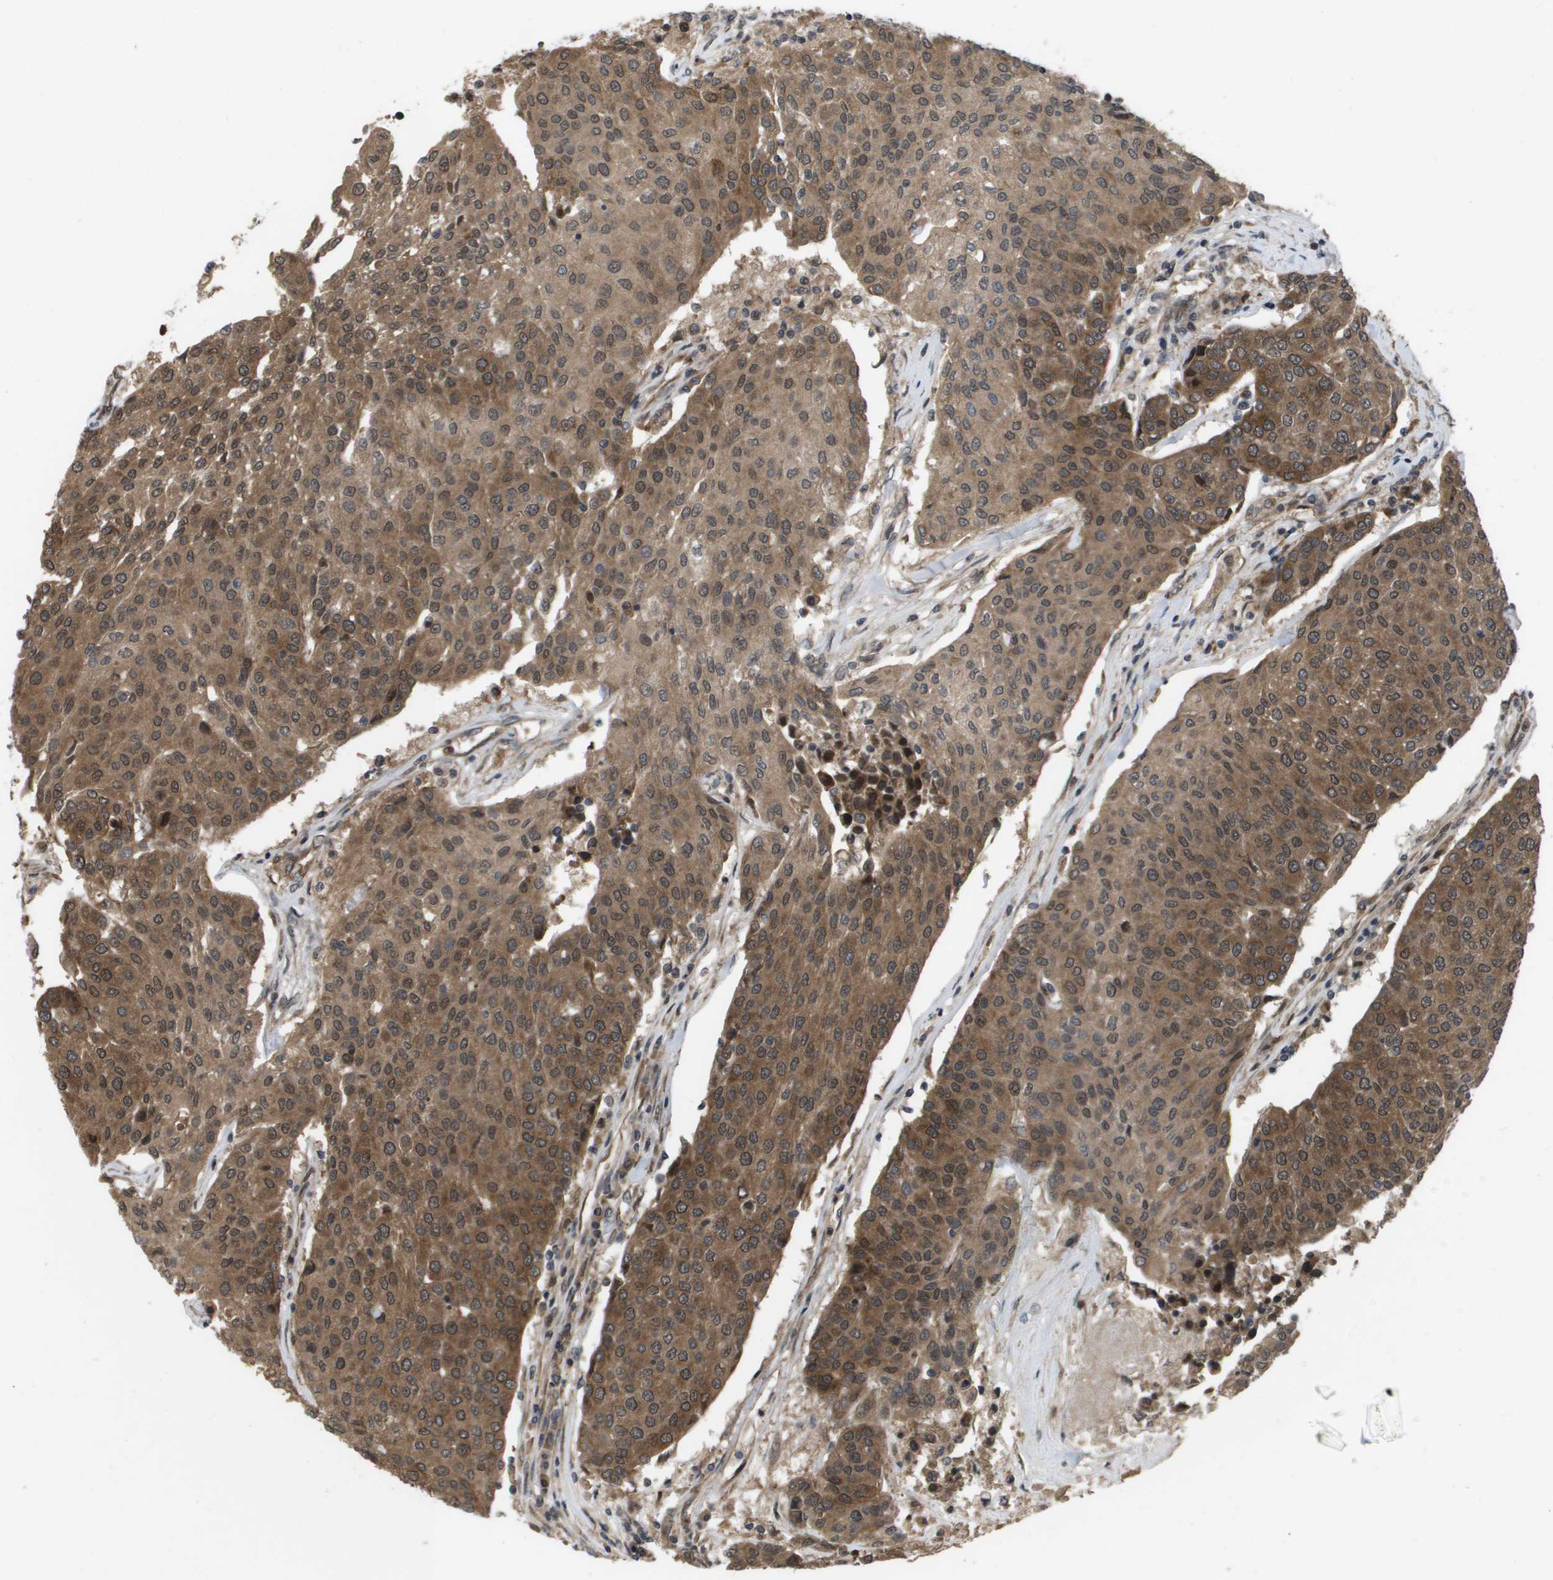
{"staining": {"intensity": "moderate", "quantity": ">75%", "location": "cytoplasmic/membranous"}, "tissue": "urothelial cancer", "cell_type": "Tumor cells", "image_type": "cancer", "snomed": [{"axis": "morphology", "description": "Urothelial carcinoma, High grade"}, {"axis": "topography", "description": "Urinary bladder"}], "caption": "An immunohistochemistry (IHC) histopathology image of tumor tissue is shown. Protein staining in brown highlights moderate cytoplasmic/membranous positivity in high-grade urothelial carcinoma within tumor cells.", "gene": "SPTLC1", "patient": {"sex": "female", "age": 85}}